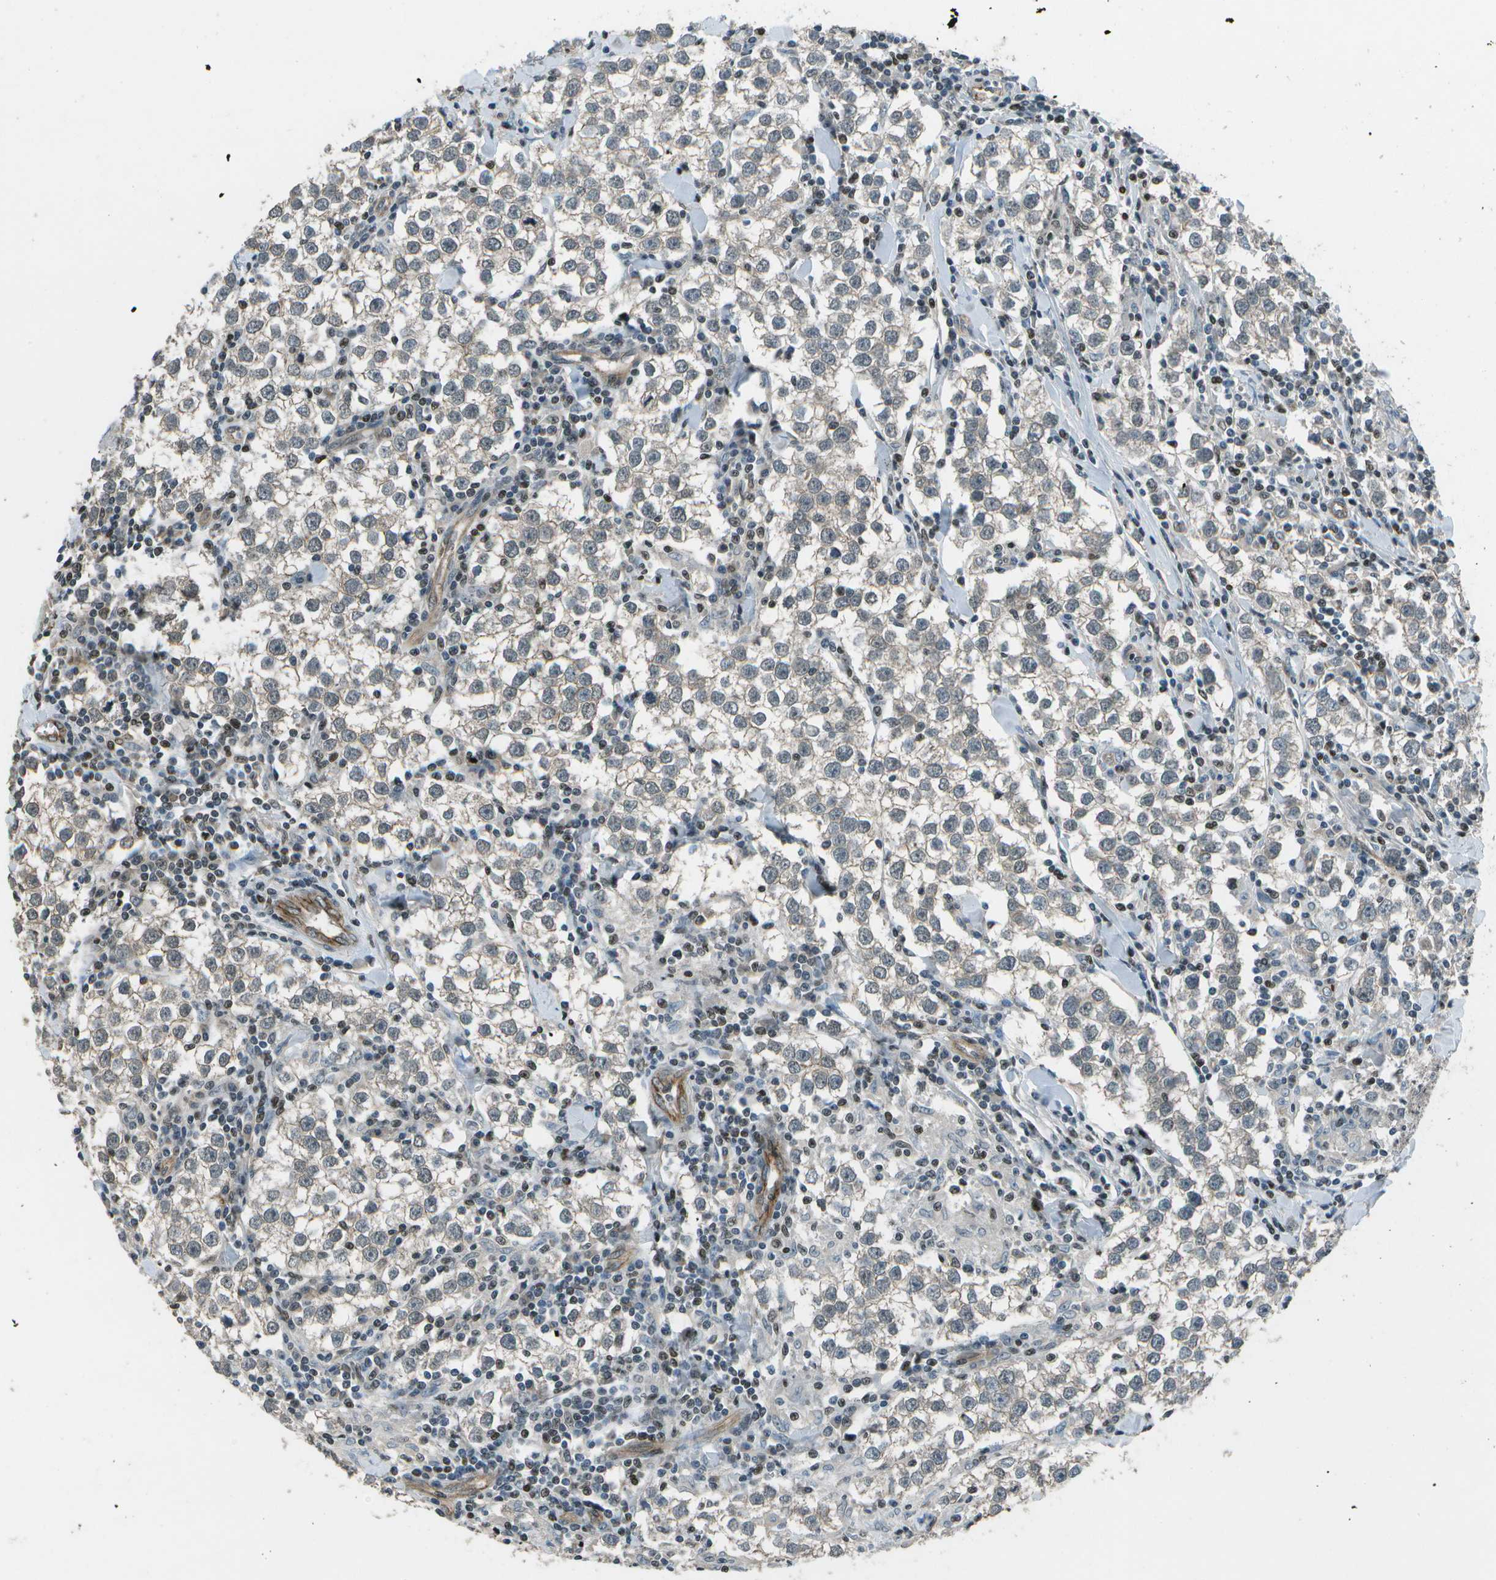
{"staining": {"intensity": "weak", "quantity": "<25%", "location": "cytoplasmic/membranous"}, "tissue": "testis cancer", "cell_type": "Tumor cells", "image_type": "cancer", "snomed": [{"axis": "morphology", "description": "Seminoma, NOS"}, {"axis": "morphology", "description": "Carcinoma, Embryonal, NOS"}, {"axis": "topography", "description": "Testis"}], "caption": "A high-resolution photomicrograph shows immunohistochemistry (IHC) staining of testis cancer (embryonal carcinoma), which shows no significant positivity in tumor cells. Brightfield microscopy of immunohistochemistry (IHC) stained with DAB (3,3'-diaminobenzidine) (brown) and hematoxylin (blue), captured at high magnification.", "gene": "PDLIM1", "patient": {"sex": "male", "age": 36}}